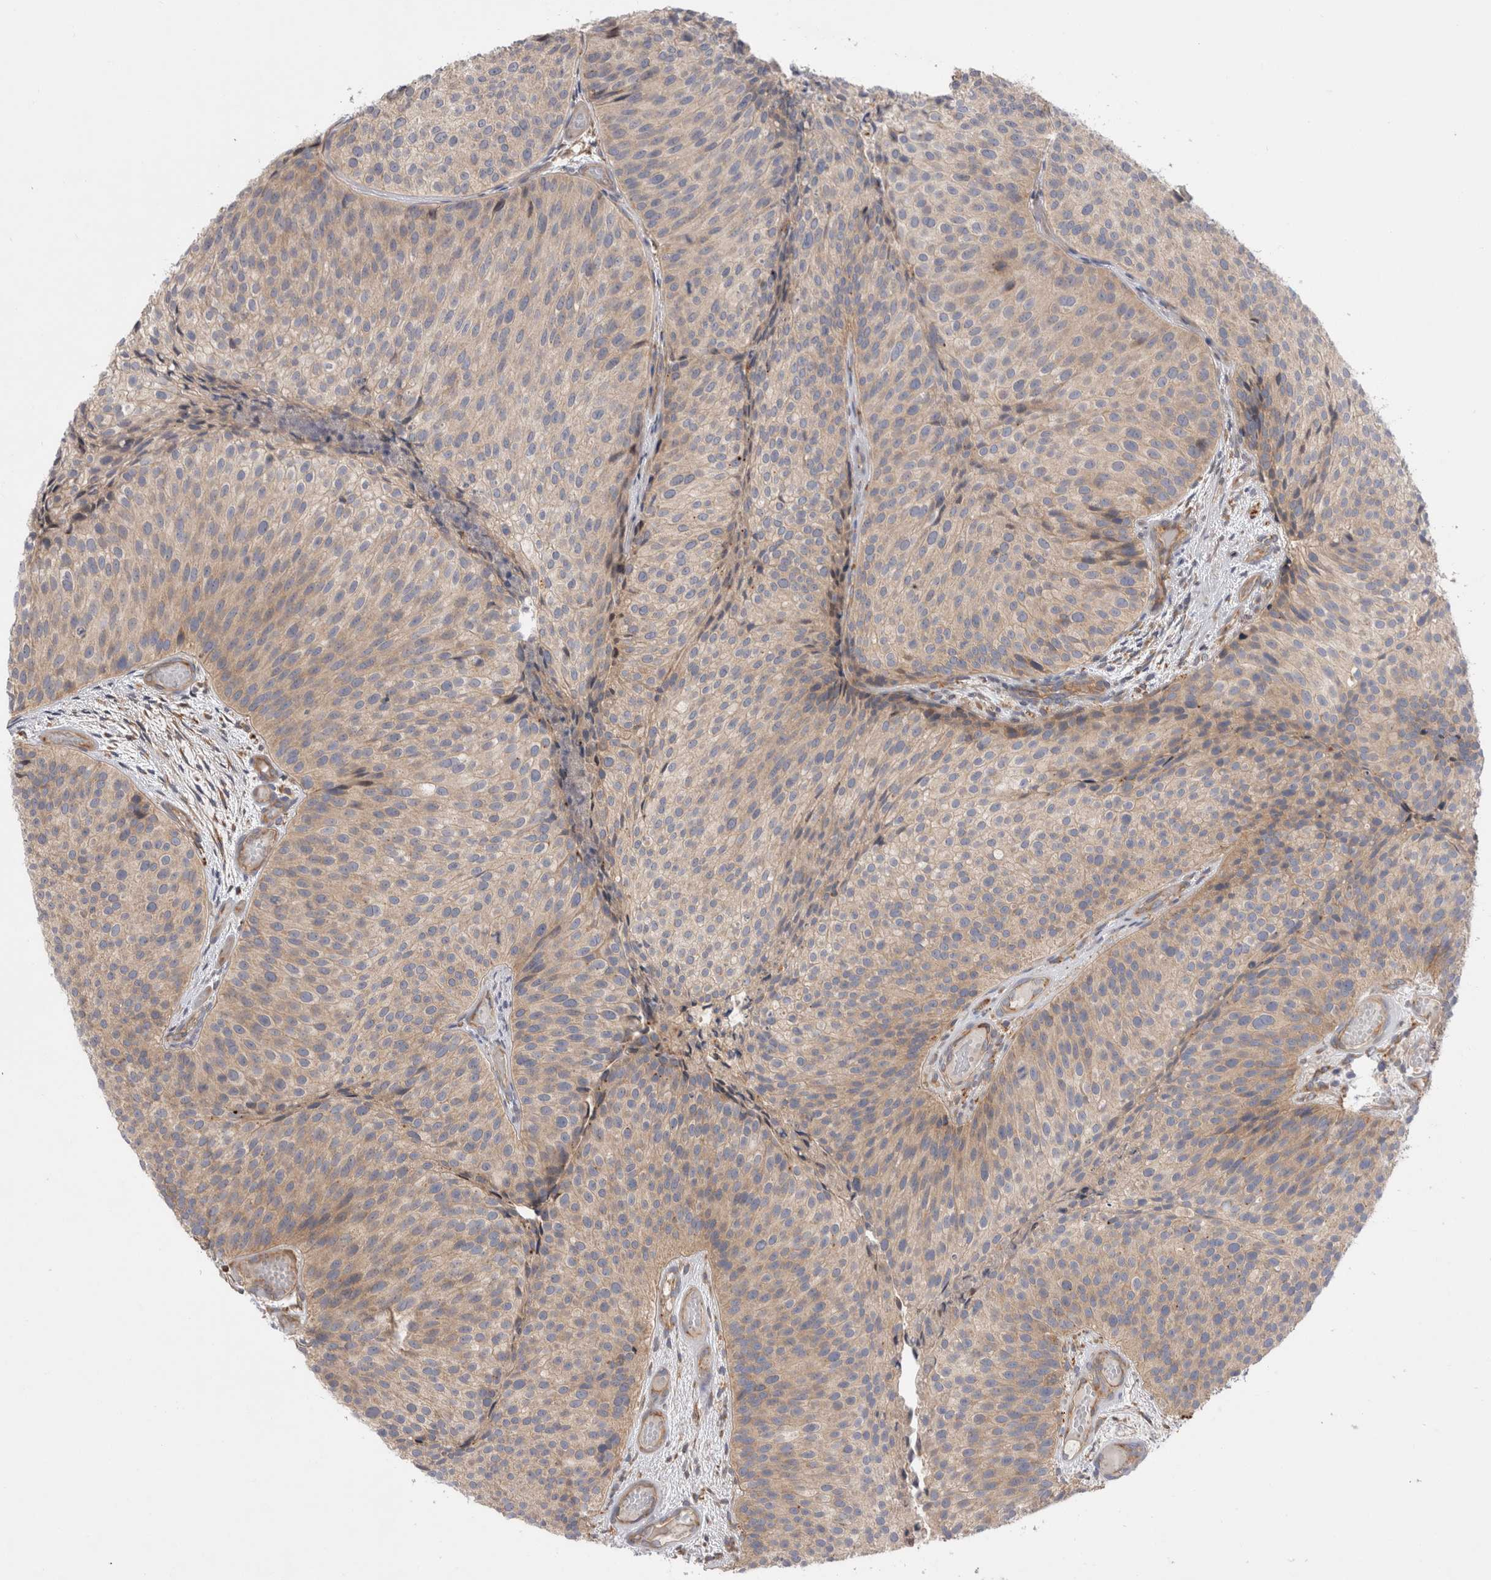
{"staining": {"intensity": "weak", "quantity": ">75%", "location": "cytoplasmic/membranous"}, "tissue": "urothelial cancer", "cell_type": "Tumor cells", "image_type": "cancer", "snomed": [{"axis": "morphology", "description": "Urothelial carcinoma, Low grade"}, {"axis": "topography", "description": "Urinary bladder"}], "caption": "Immunohistochemical staining of human urothelial cancer exhibits weak cytoplasmic/membranous protein positivity in about >75% of tumor cells.", "gene": "PDCD10", "patient": {"sex": "male", "age": 86}}